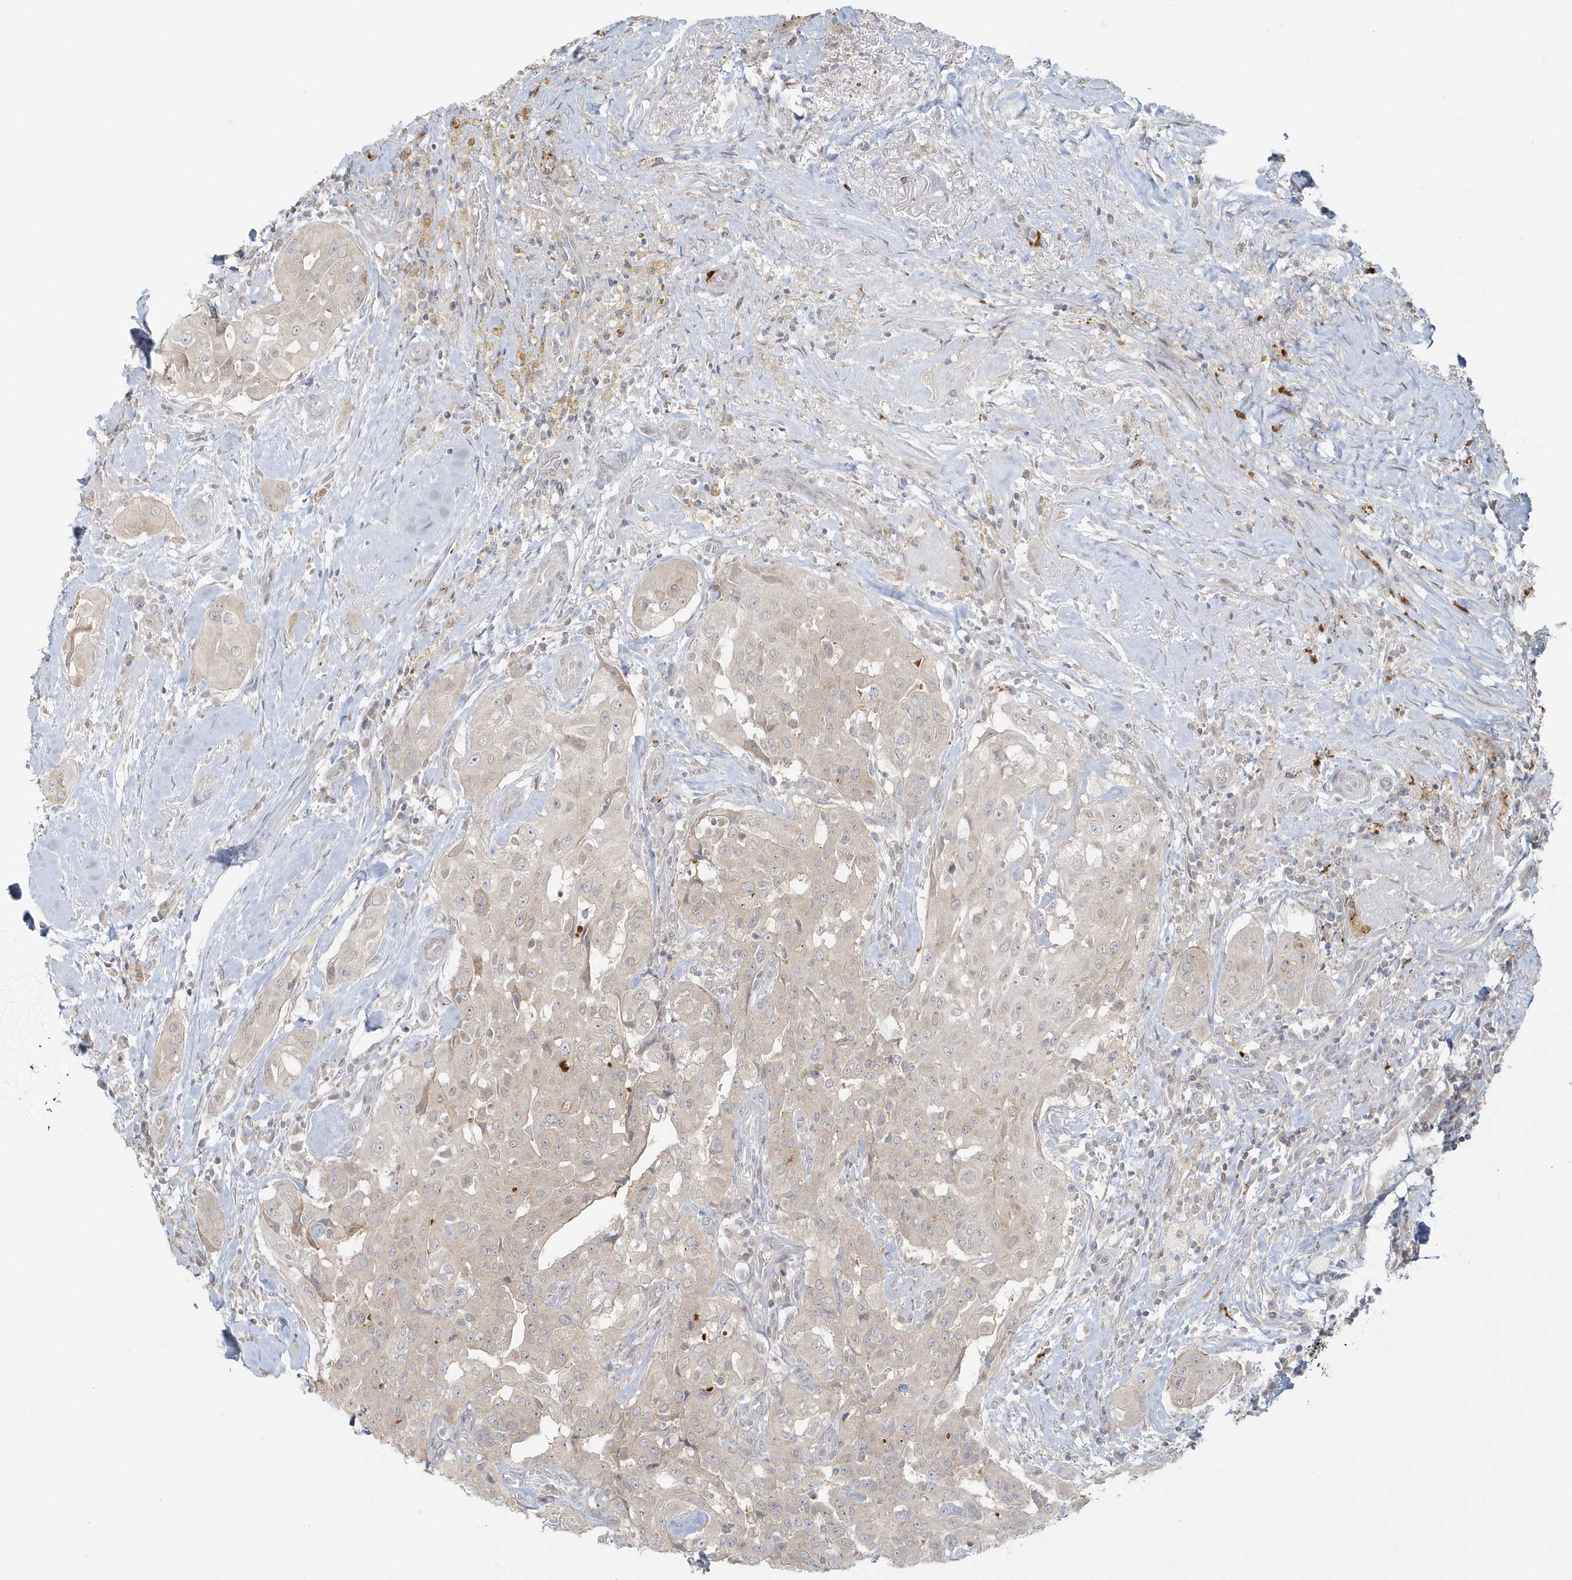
{"staining": {"intensity": "negative", "quantity": "none", "location": "none"}, "tissue": "thyroid cancer", "cell_type": "Tumor cells", "image_type": "cancer", "snomed": [{"axis": "morphology", "description": "Papillary adenocarcinoma, NOS"}, {"axis": "topography", "description": "Thyroid gland"}], "caption": "An IHC micrograph of thyroid cancer (papillary adenocarcinoma) is shown. There is no staining in tumor cells of thyroid cancer (papillary adenocarcinoma).", "gene": "BLTP3A", "patient": {"sex": "female", "age": 59}}